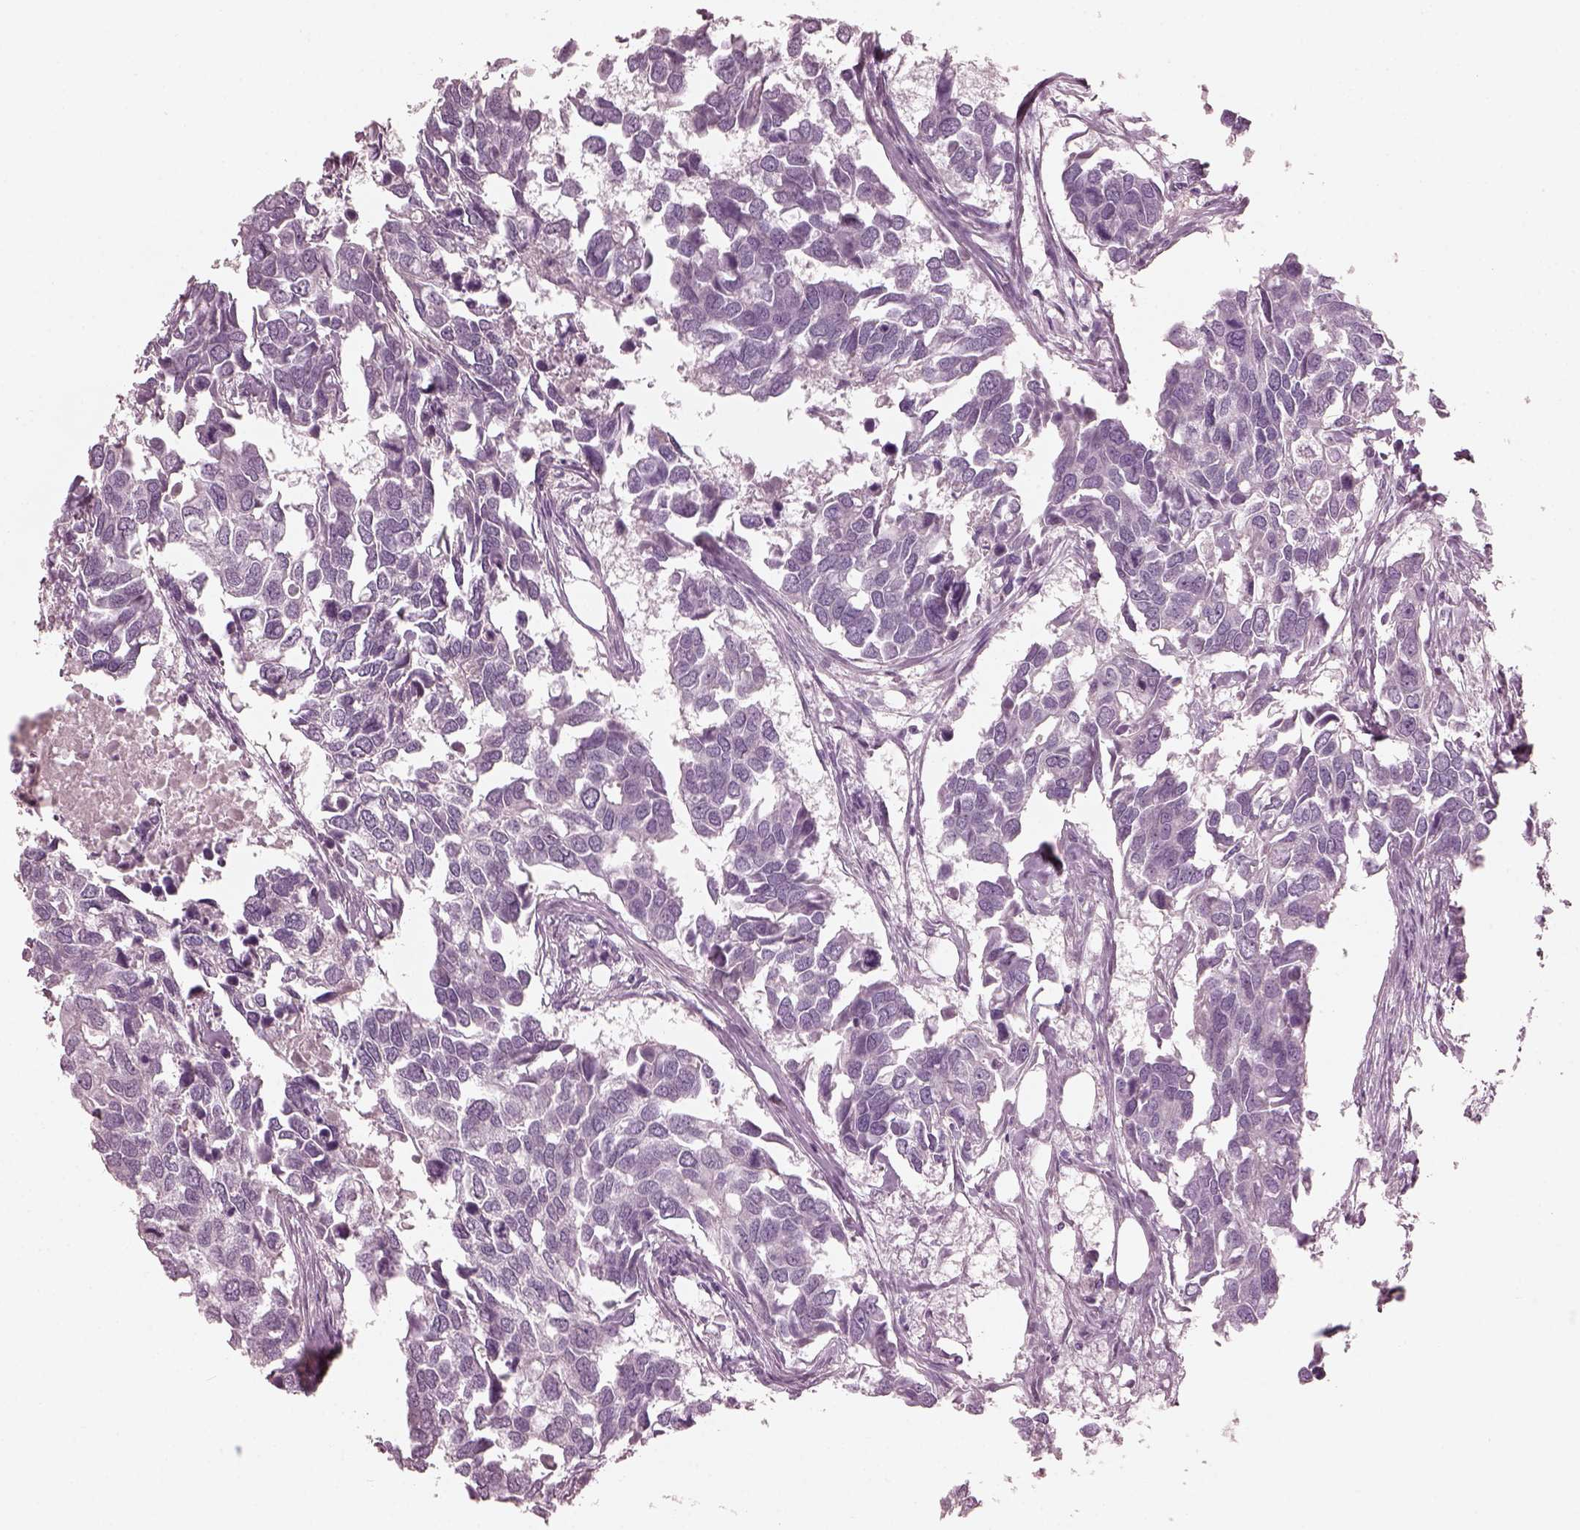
{"staining": {"intensity": "negative", "quantity": "none", "location": "none"}, "tissue": "breast cancer", "cell_type": "Tumor cells", "image_type": "cancer", "snomed": [{"axis": "morphology", "description": "Duct carcinoma"}, {"axis": "topography", "description": "Breast"}], "caption": "High magnification brightfield microscopy of breast cancer stained with DAB (3,3'-diaminobenzidine) (brown) and counterstained with hematoxylin (blue): tumor cells show no significant expression.", "gene": "EIF4E1B", "patient": {"sex": "female", "age": 83}}